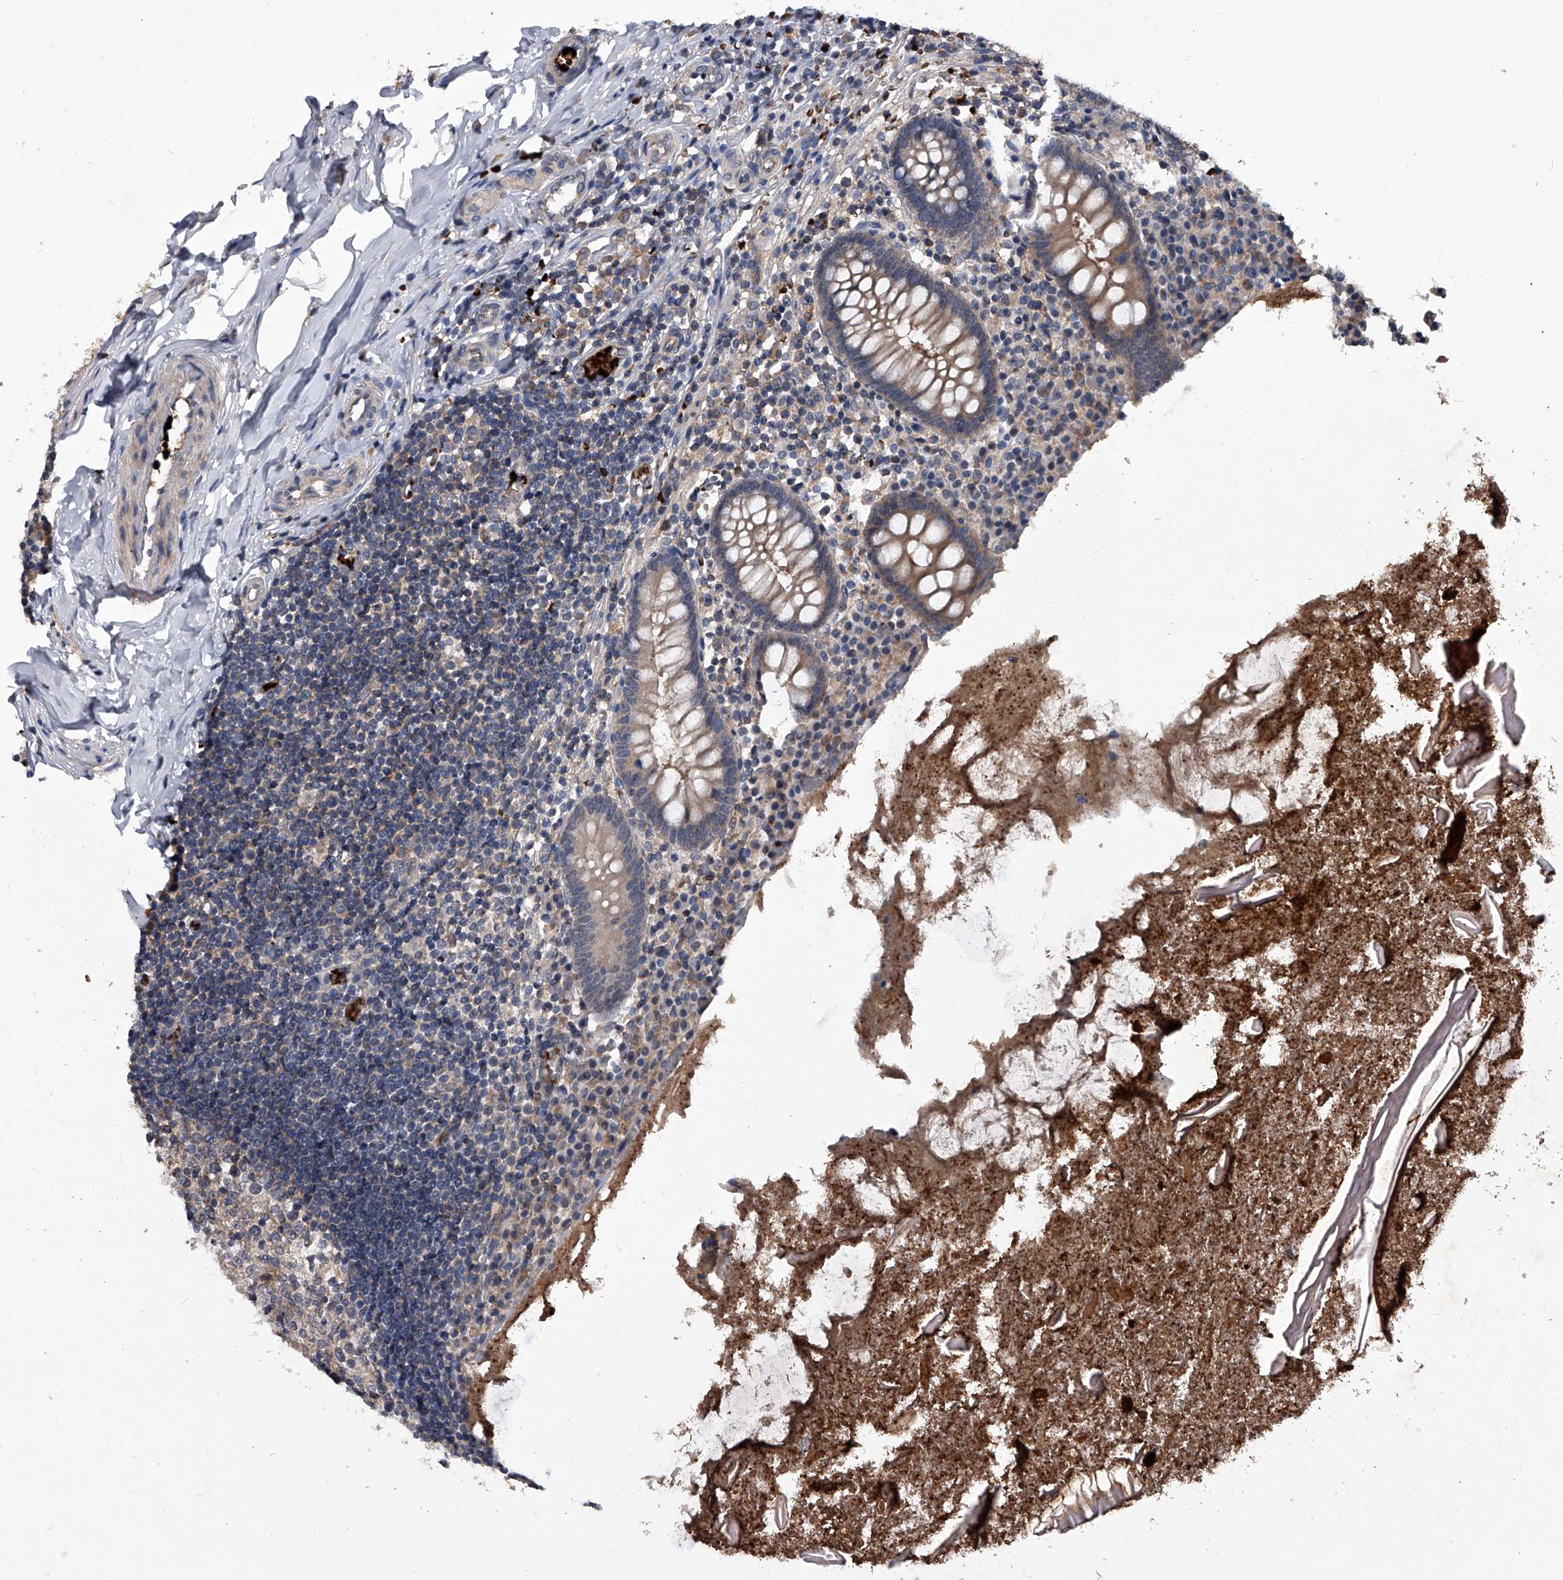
{"staining": {"intensity": "weak", "quantity": "<25%", "location": "cytoplasmic/membranous"}, "tissue": "appendix", "cell_type": "Glandular cells", "image_type": "normal", "snomed": [{"axis": "morphology", "description": "Normal tissue, NOS"}, {"axis": "topography", "description": "Appendix"}], "caption": "This is an immunohistochemistry (IHC) image of unremarkable human appendix. There is no expression in glandular cells.", "gene": "ZNF30", "patient": {"sex": "female", "age": 17}}